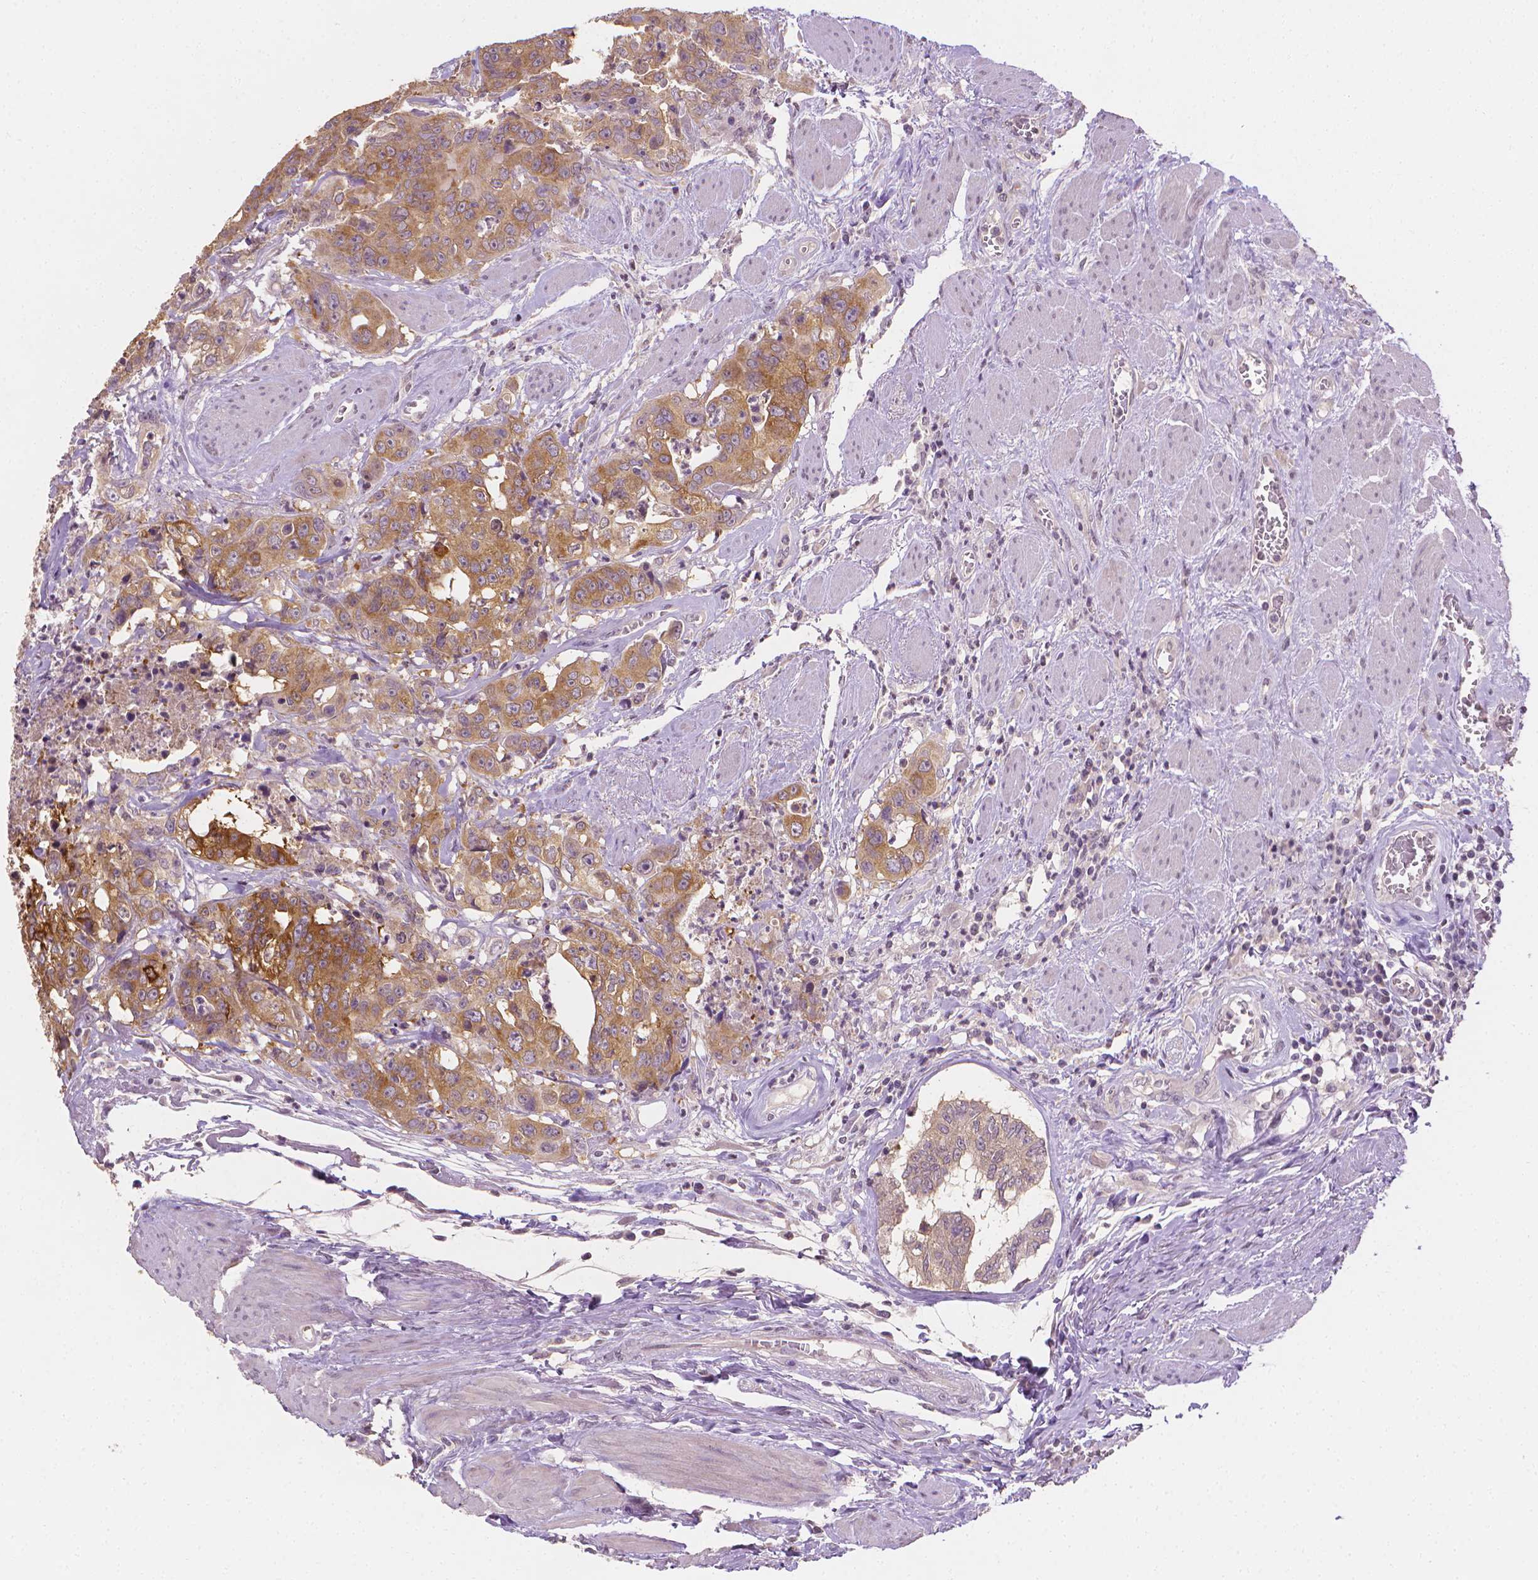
{"staining": {"intensity": "moderate", "quantity": ">75%", "location": "cytoplasmic/membranous"}, "tissue": "colorectal cancer", "cell_type": "Tumor cells", "image_type": "cancer", "snomed": [{"axis": "morphology", "description": "Adenocarcinoma, NOS"}, {"axis": "topography", "description": "Rectum"}], "caption": "Moderate cytoplasmic/membranous positivity is present in about >75% of tumor cells in colorectal cancer (adenocarcinoma).", "gene": "FASN", "patient": {"sex": "female", "age": 62}}